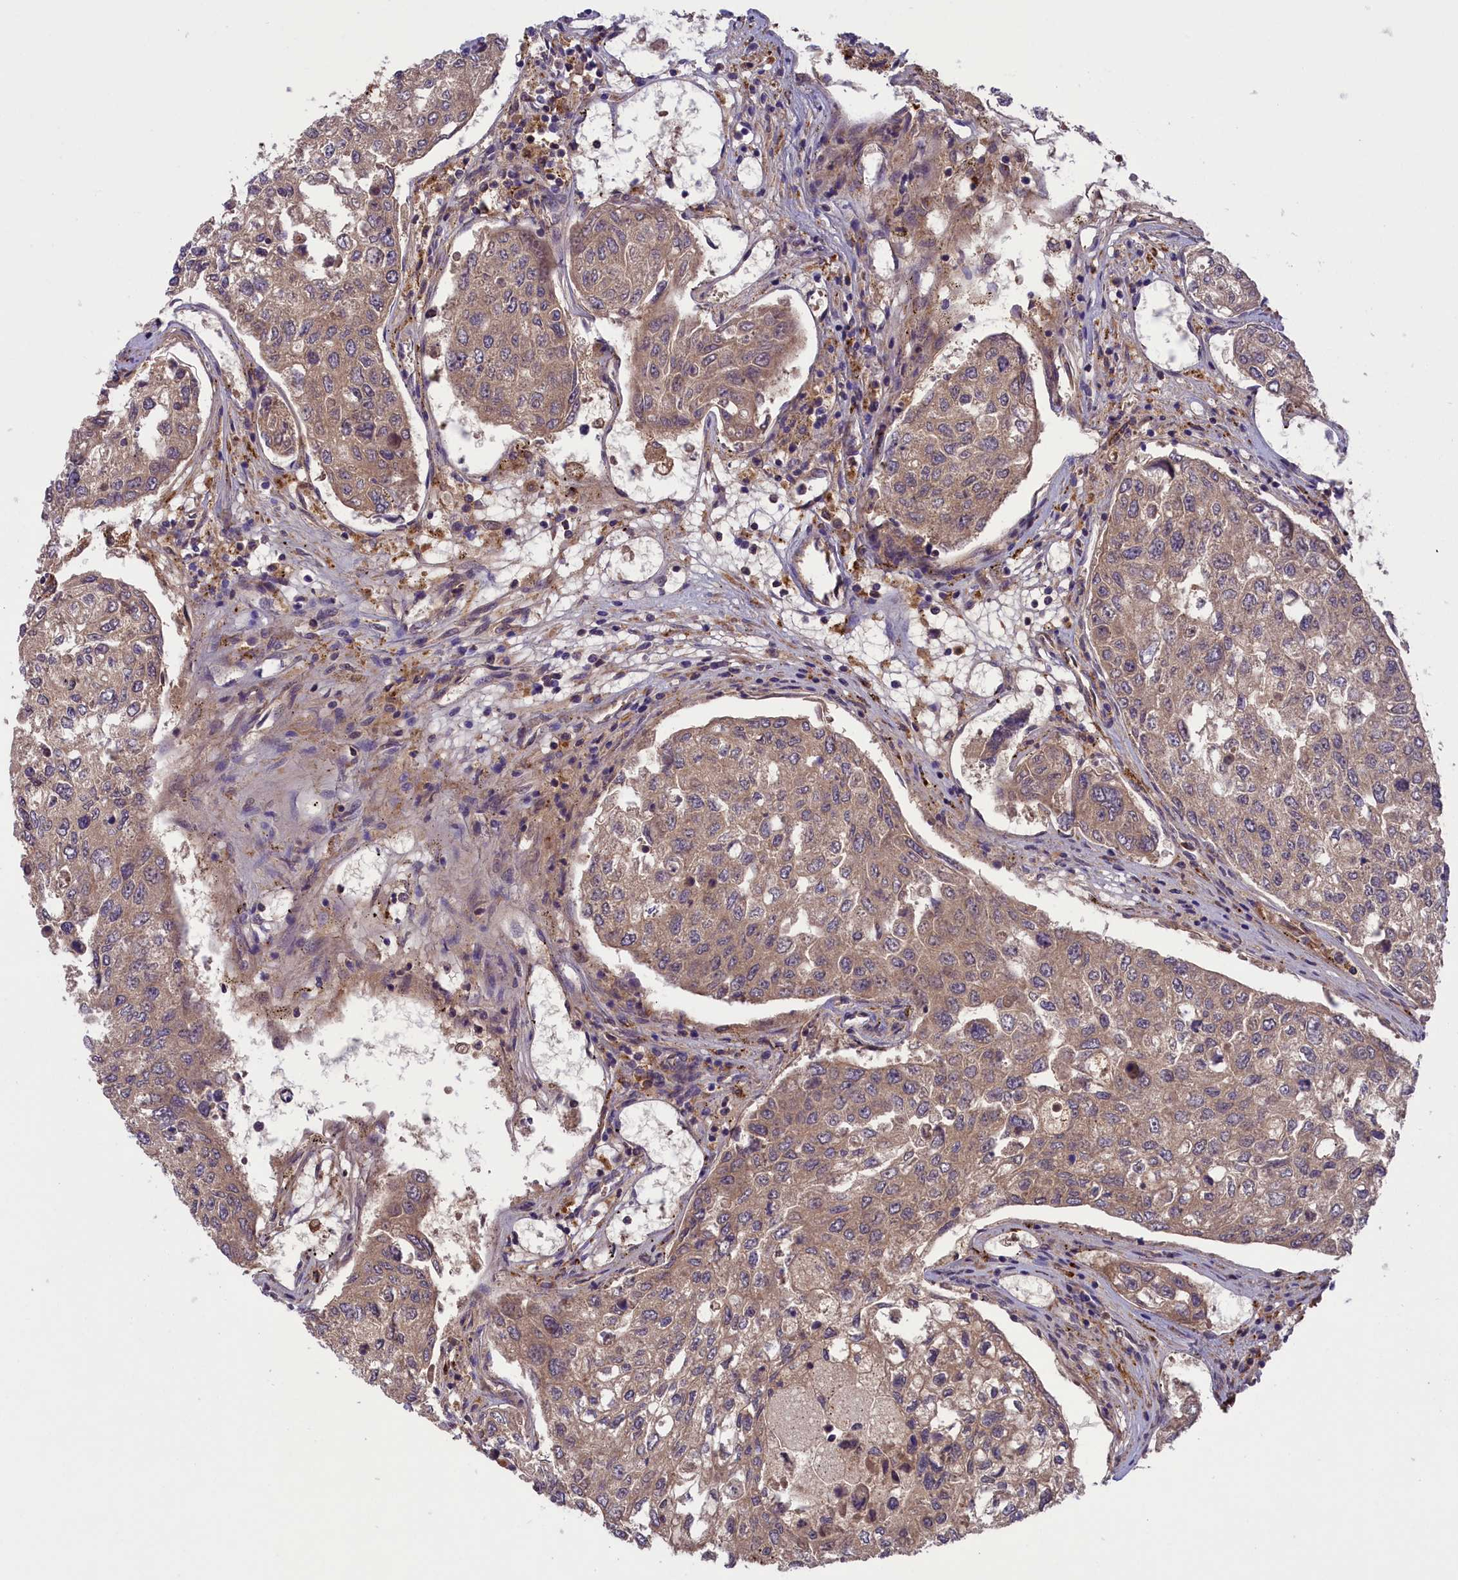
{"staining": {"intensity": "weak", "quantity": ">75%", "location": "cytoplasmic/membranous"}, "tissue": "urothelial cancer", "cell_type": "Tumor cells", "image_type": "cancer", "snomed": [{"axis": "morphology", "description": "Urothelial carcinoma, High grade"}, {"axis": "topography", "description": "Lymph node"}, {"axis": "topography", "description": "Urinary bladder"}], "caption": "High-grade urothelial carcinoma stained with immunohistochemistry (IHC) exhibits weak cytoplasmic/membranous staining in approximately >75% of tumor cells.", "gene": "STYX", "patient": {"sex": "male", "age": 51}}